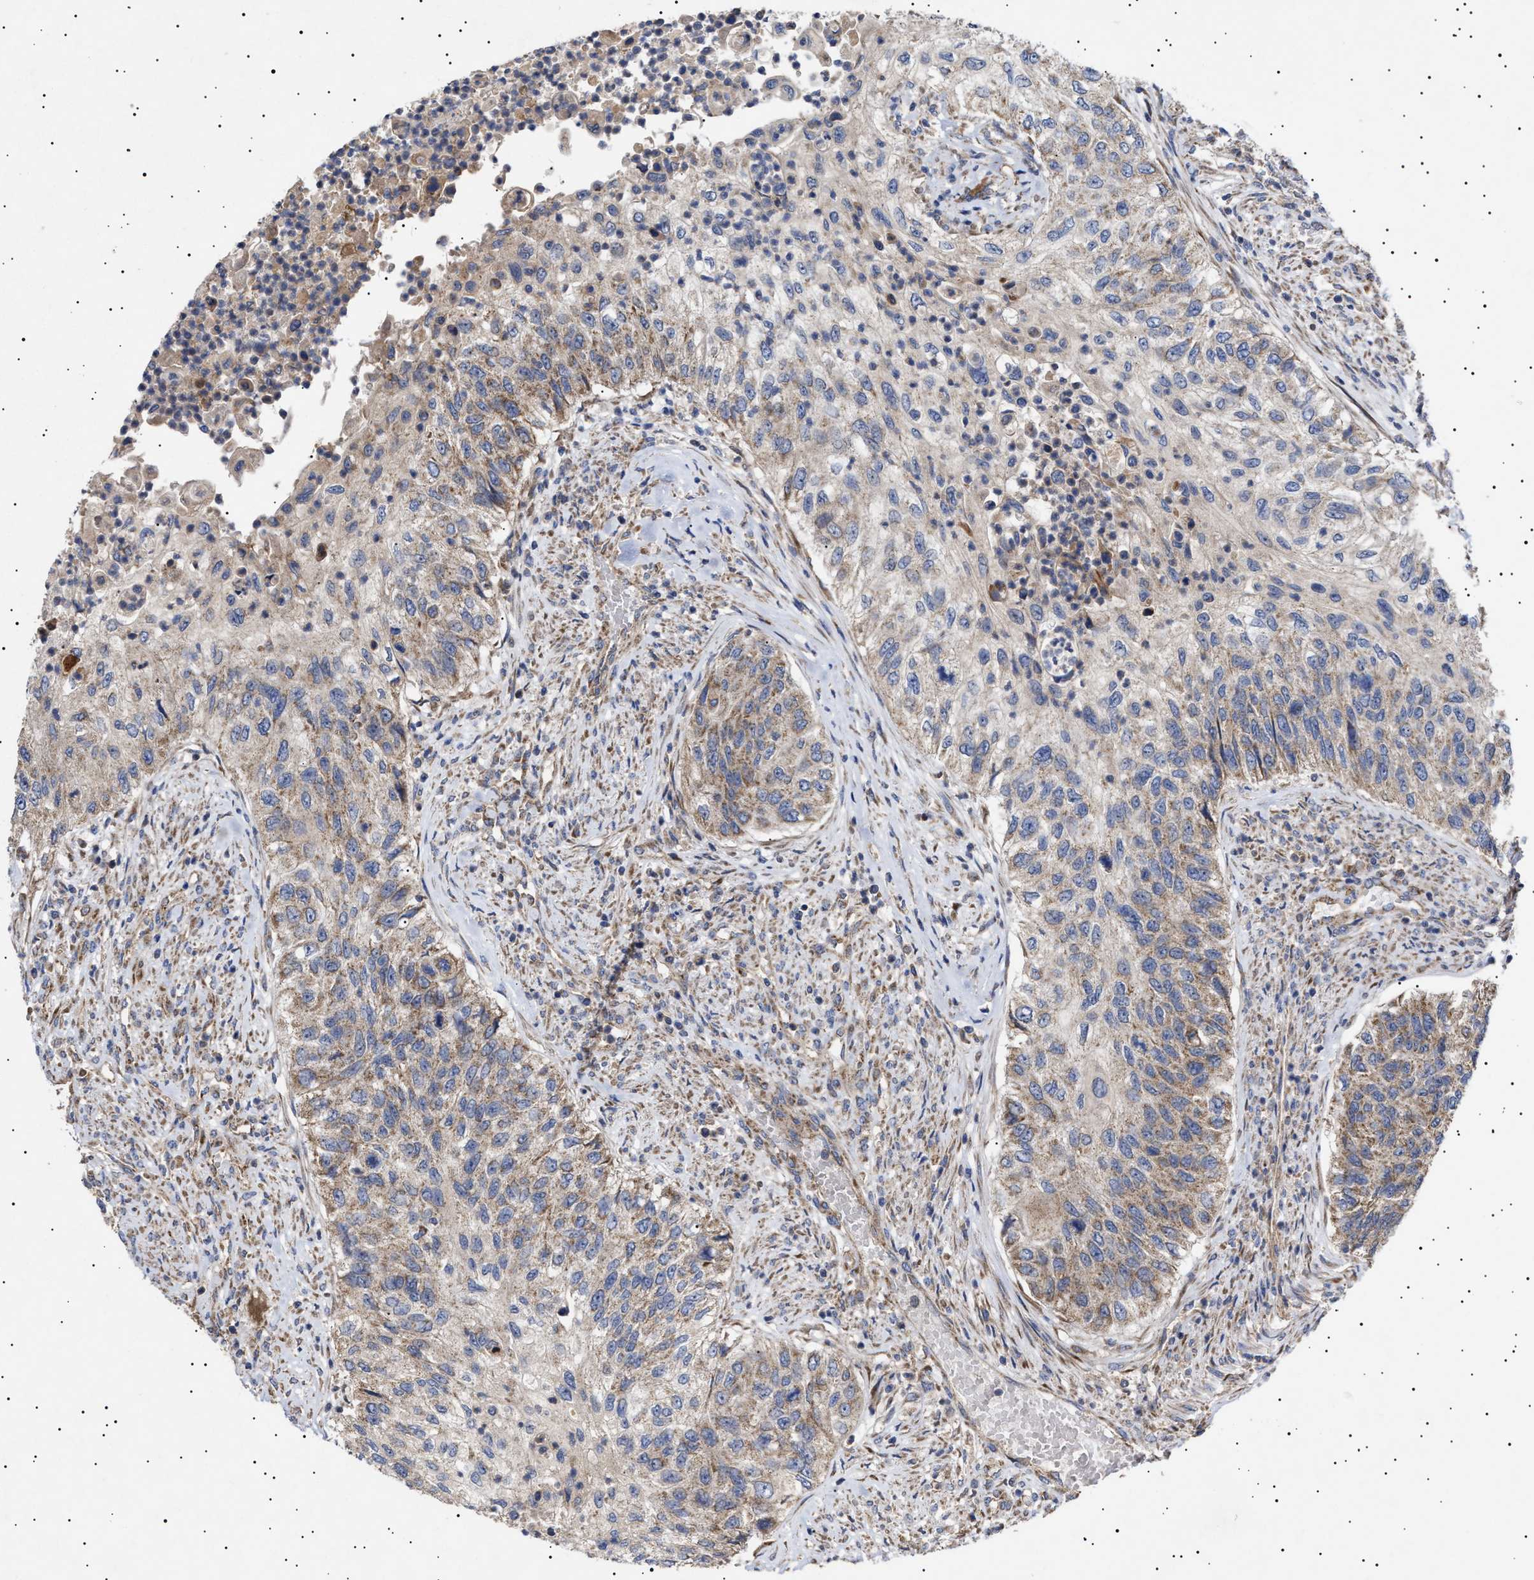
{"staining": {"intensity": "weak", "quantity": "25%-75%", "location": "cytoplasmic/membranous"}, "tissue": "urothelial cancer", "cell_type": "Tumor cells", "image_type": "cancer", "snomed": [{"axis": "morphology", "description": "Urothelial carcinoma, High grade"}, {"axis": "topography", "description": "Urinary bladder"}], "caption": "Urothelial cancer stained for a protein (brown) reveals weak cytoplasmic/membranous positive staining in approximately 25%-75% of tumor cells.", "gene": "MRPL10", "patient": {"sex": "female", "age": 60}}